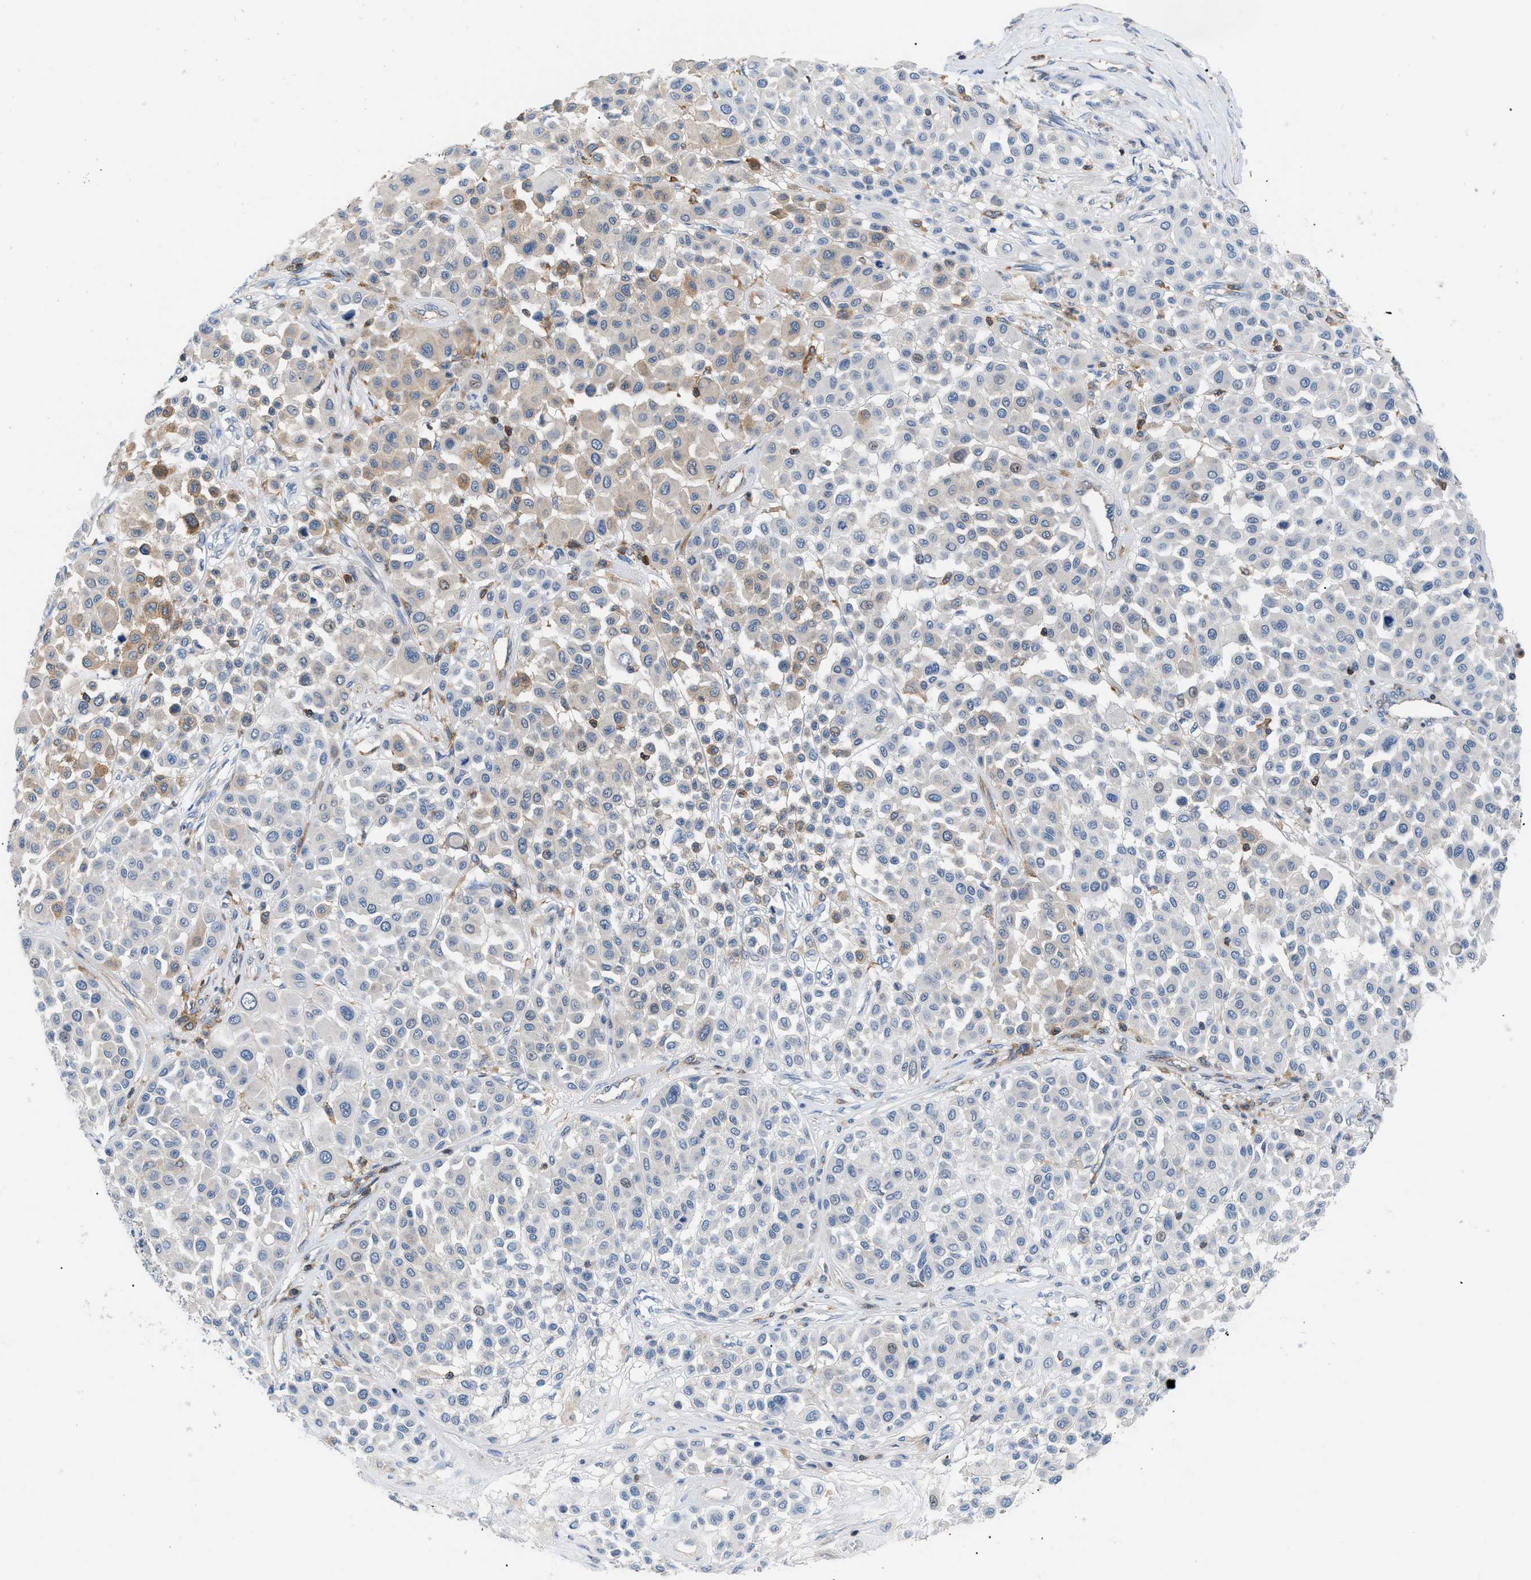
{"staining": {"intensity": "weak", "quantity": "<25%", "location": "cytoplasmic/membranous"}, "tissue": "melanoma", "cell_type": "Tumor cells", "image_type": "cancer", "snomed": [{"axis": "morphology", "description": "Malignant melanoma, Metastatic site"}, {"axis": "topography", "description": "Soft tissue"}], "caption": "This photomicrograph is of malignant melanoma (metastatic site) stained with IHC to label a protein in brown with the nuclei are counter-stained blue. There is no expression in tumor cells. (DAB IHC with hematoxylin counter stain).", "gene": "INPP5D", "patient": {"sex": "male", "age": 41}}